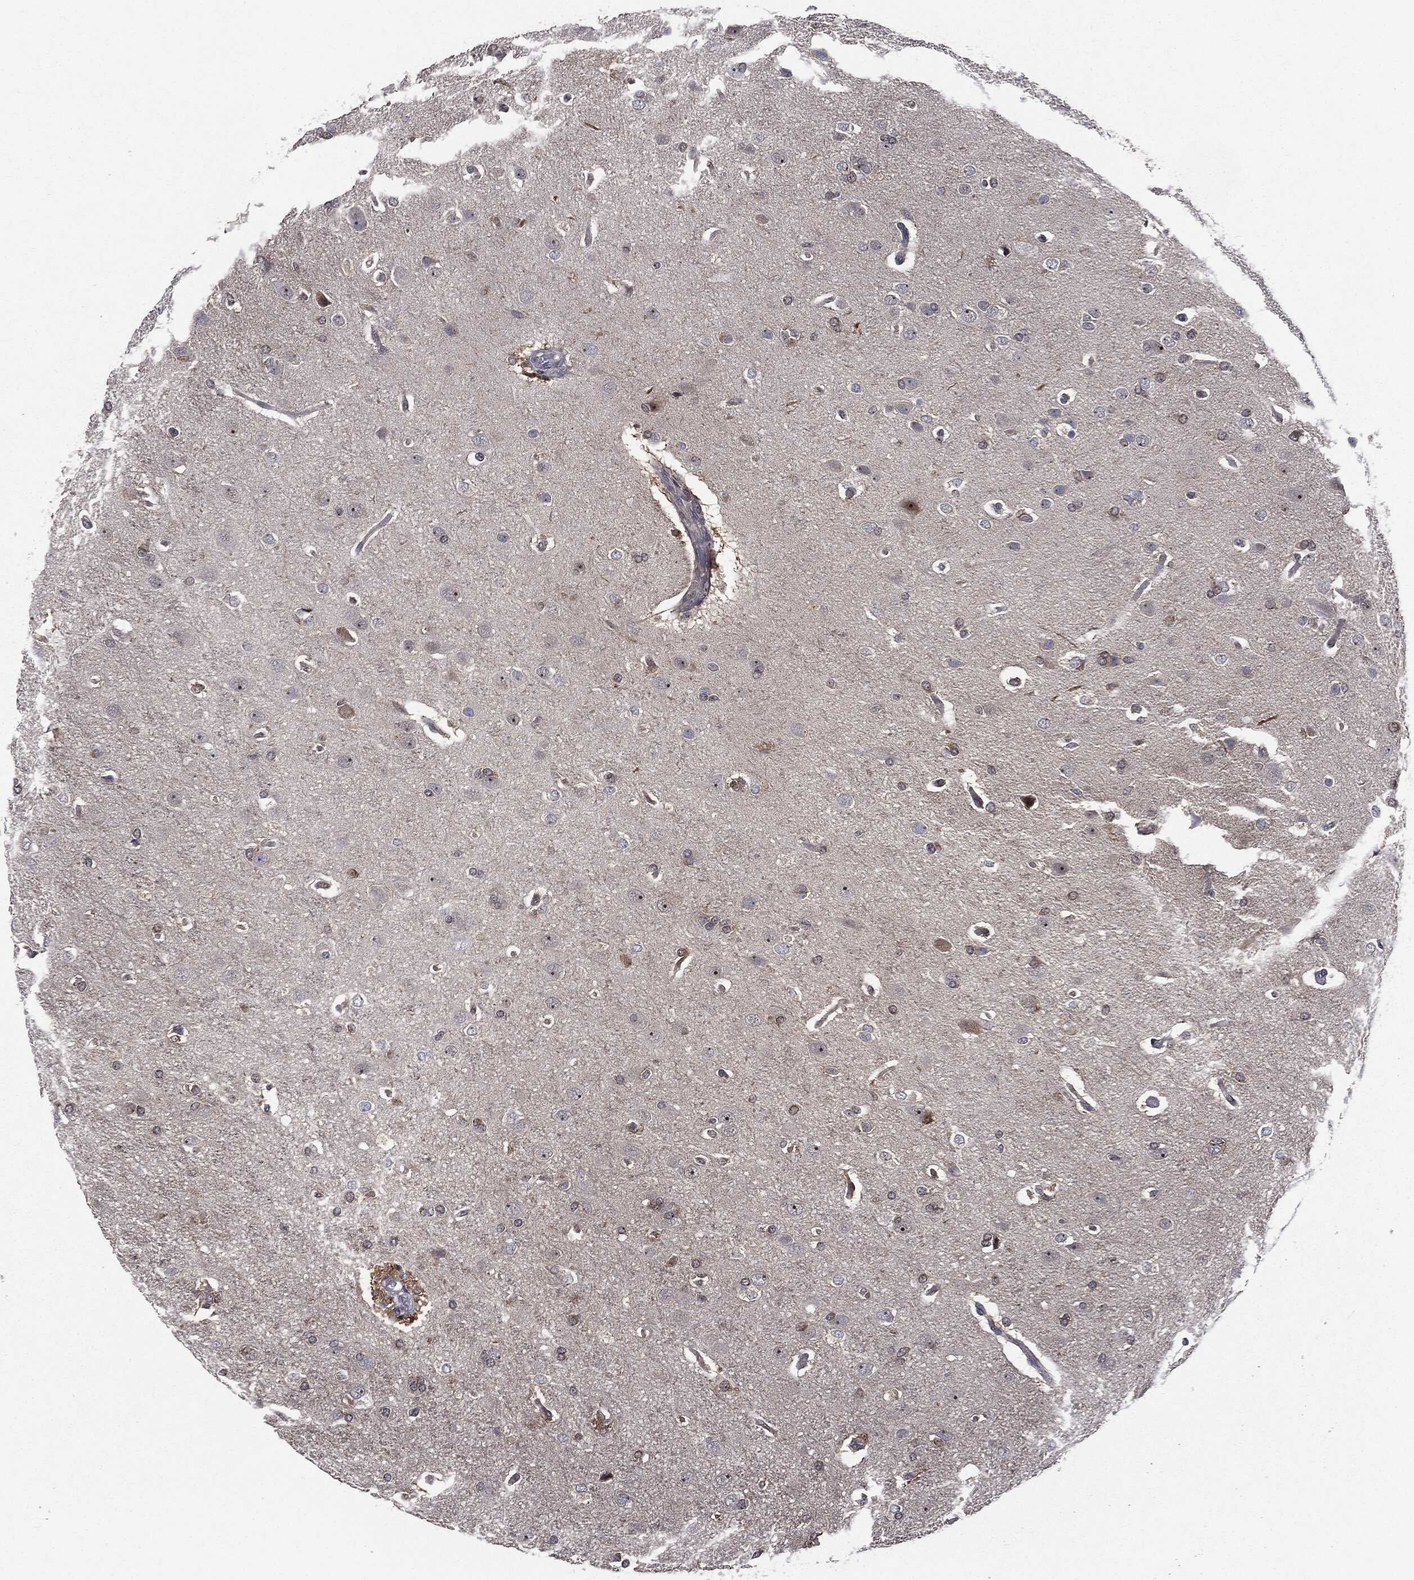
{"staining": {"intensity": "weak", "quantity": "<25%", "location": "cytoplasmic/membranous"}, "tissue": "glioma", "cell_type": "Tumor cells", "image_type": "cancer", "snomed": [{"axis": "morphology", "description": "Glioma, malignant, High grade"}, {"axis": "topography", "description": "Brain"}], "caption": "A high-resolution micrograph shows immunohistochemistry staining of malignant high-grade glioma, which shows no significant staining in tumor cells.", "gene": "TRMT1L", "patient": {"sex": "male", "age": 68}}